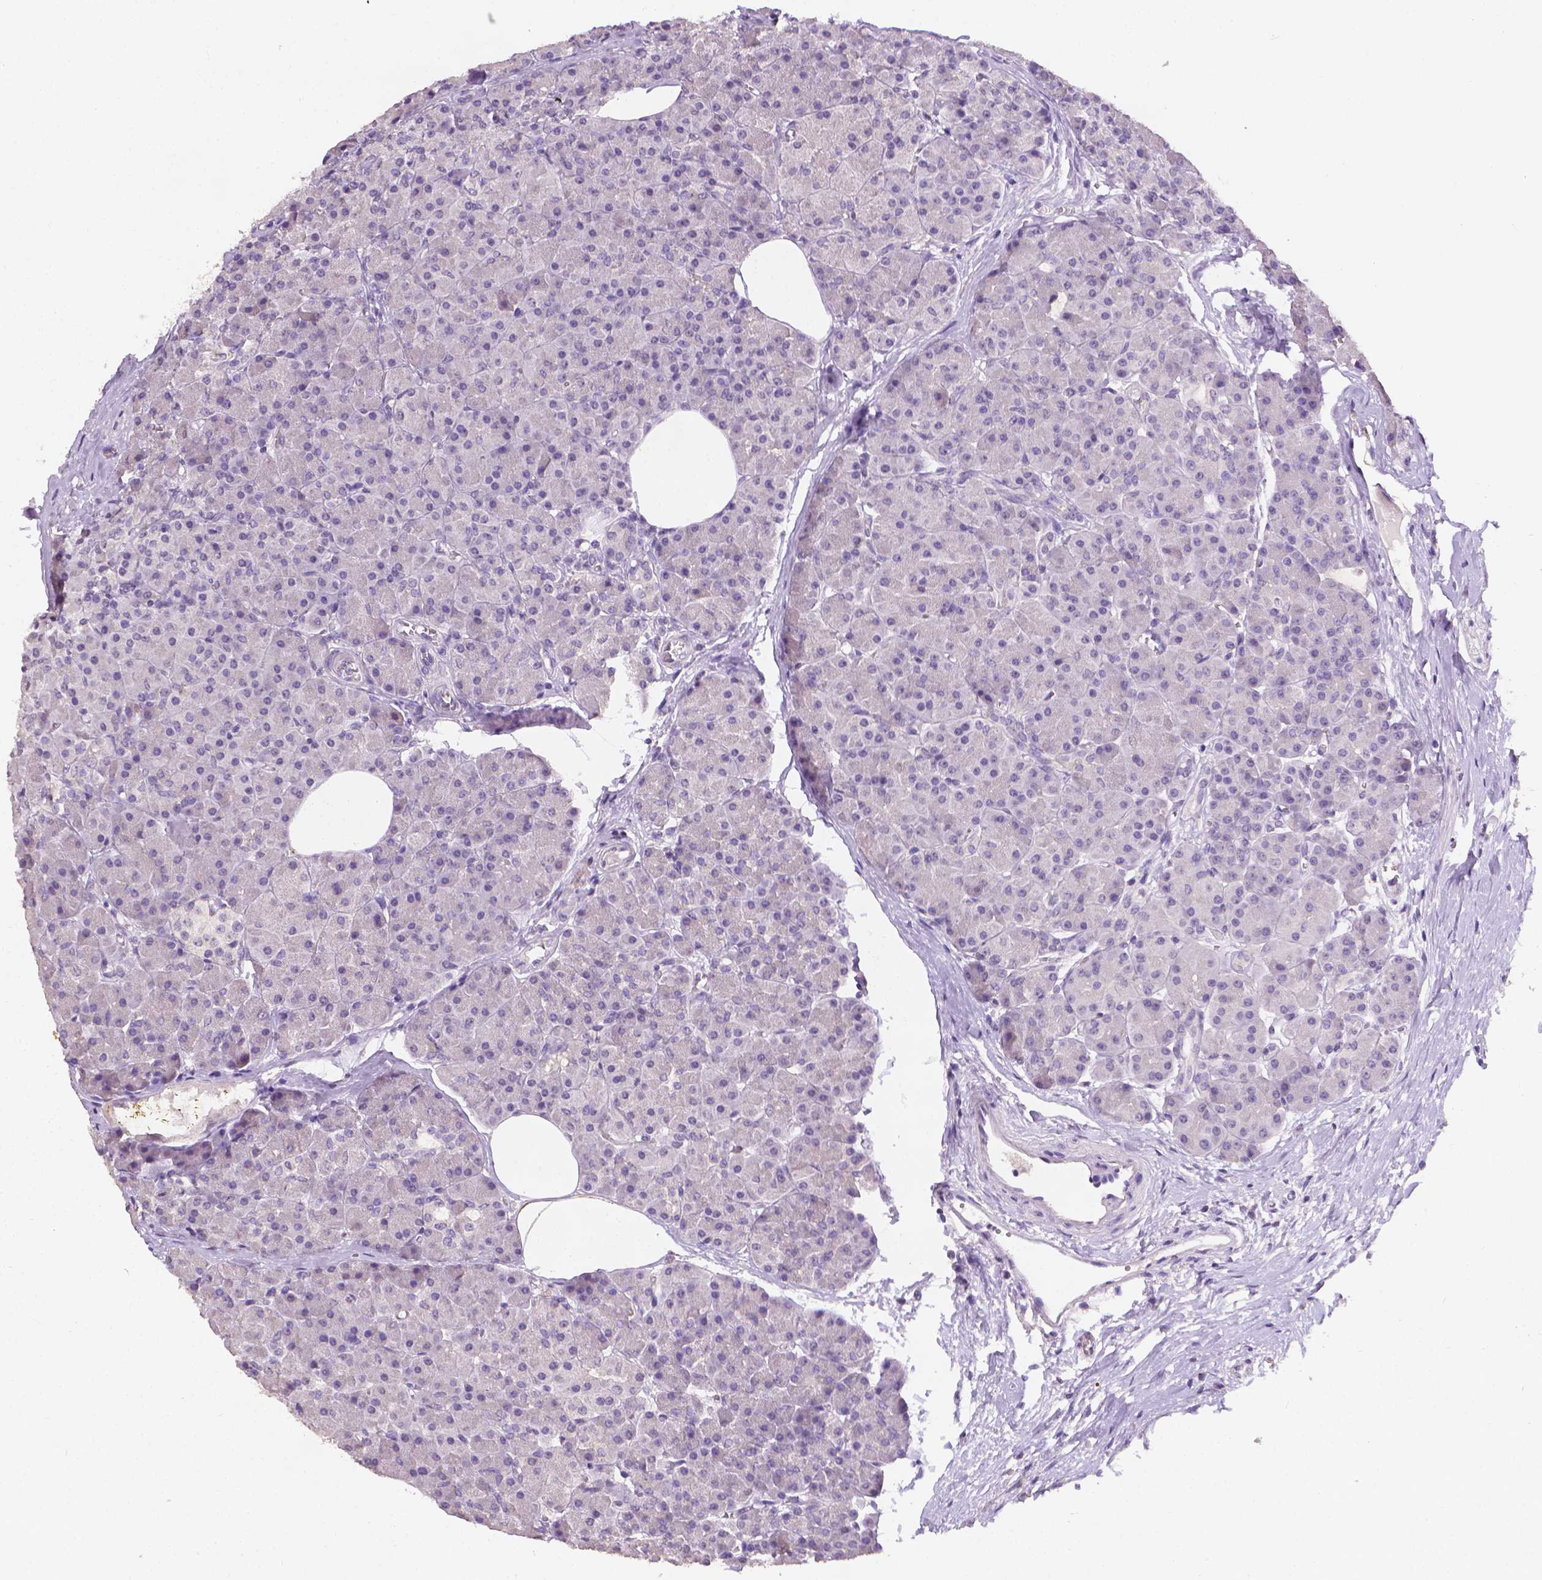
{"staining": {"intensity": "negative", "quantity": "none", "location": "none"}, "tissue": "pancreas", "cell_type": "Exocrine glandular cells", "image_type": "normal", "snomed": [{"axis": "morphology", "description": "Normal tissue, NOS"}, {"axis": "topography", "description": "Pancreas"}], "caption": "High power microscopy histopathology image of an IHC image of unremarkable pancreas, revealing no significant positivity in exocrine glandular cells.", "gene": "FASN", "patient": {"sex": "female", "age": 45}}